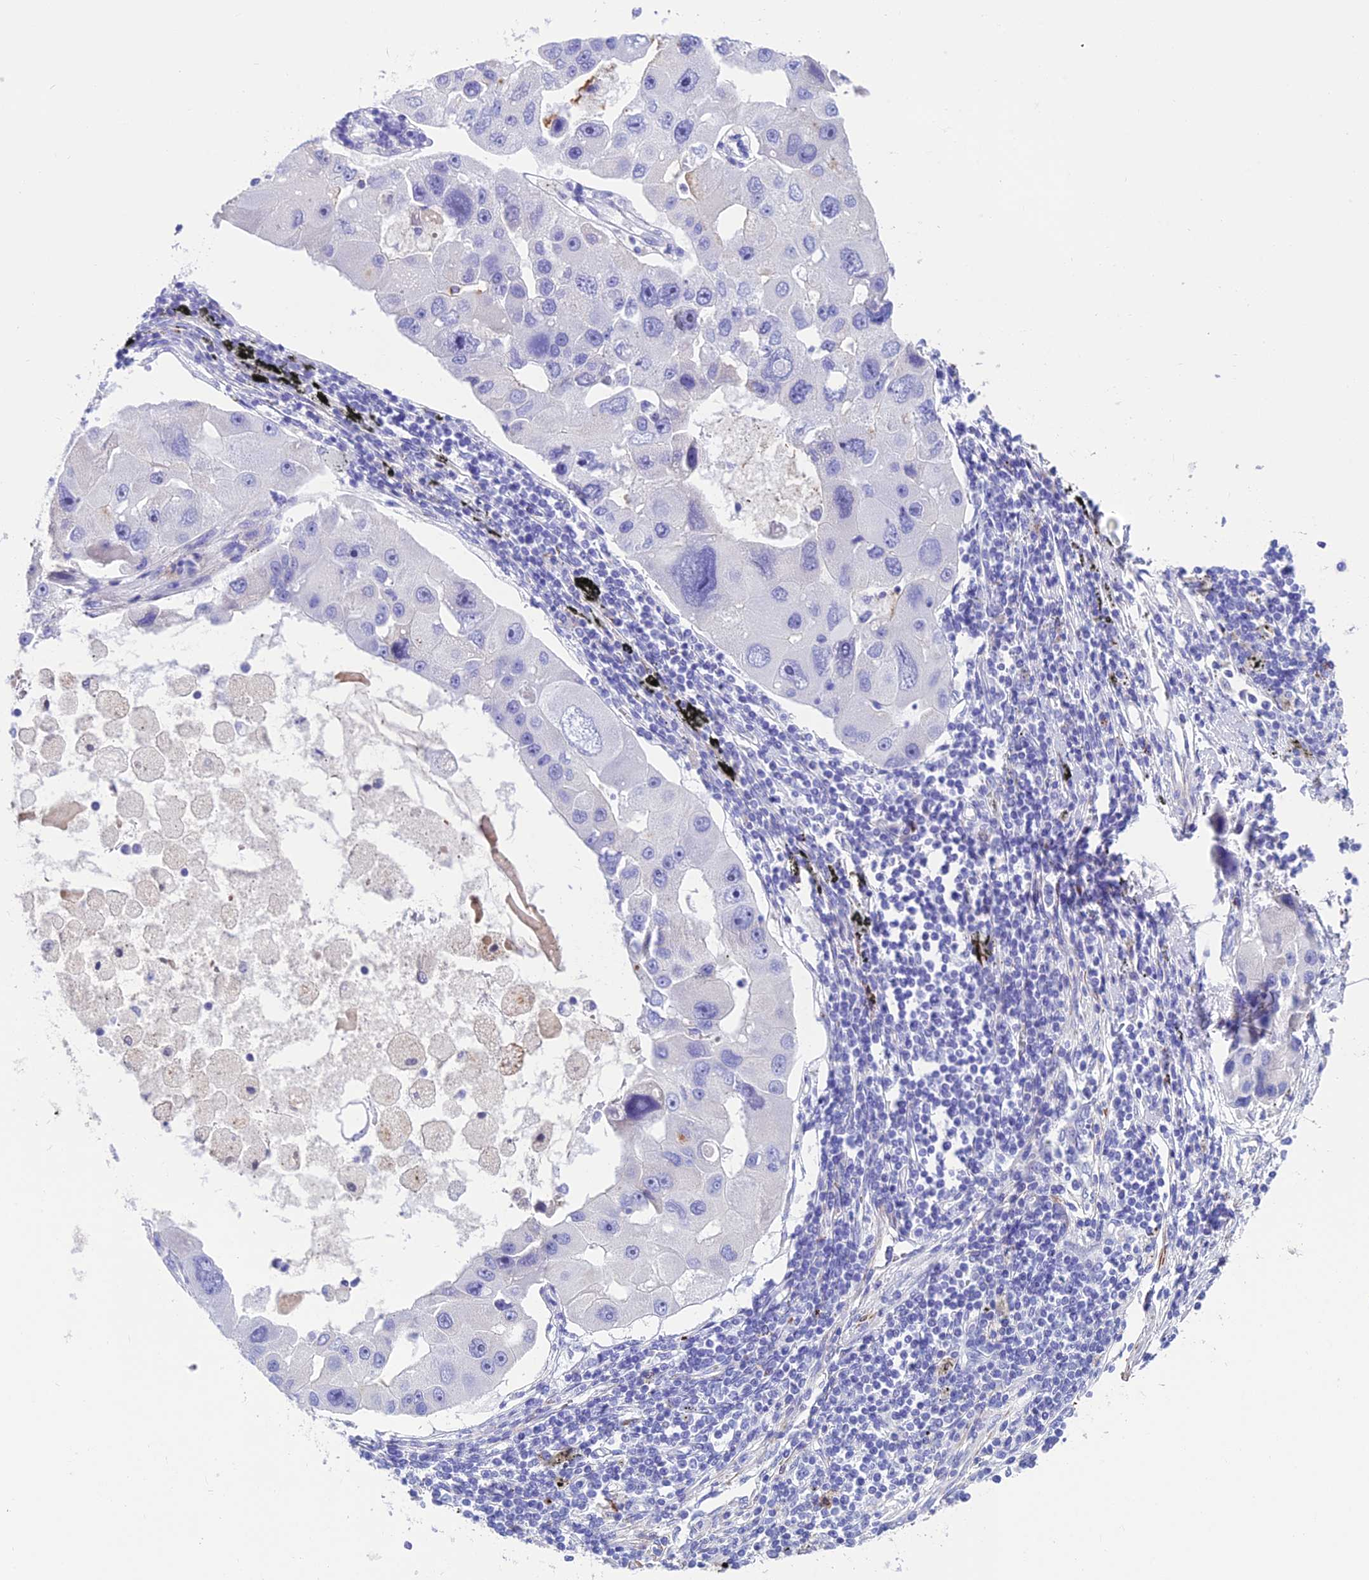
{"staining": {"intensity": "negative", "quantity": "none", "location": "none"}, "tissue": "lung cancer", "cell_type": "Tumor cells", "image_type": "cancer", "snomed": [{"axis": "morphology", "description": "Adenocarcinoma, NOS"}, {"axis": "topography", "description": "Lung"}], "caption": "Immunohistochemical staining of adenocarcinoma (lung) displays no significant staining in tumor cells. (DAB immunohistochemistry visualized using brightfield microscopy, high magnification).", "gene": "GNG11", "patient": {"sex": "female", "age": 54}}